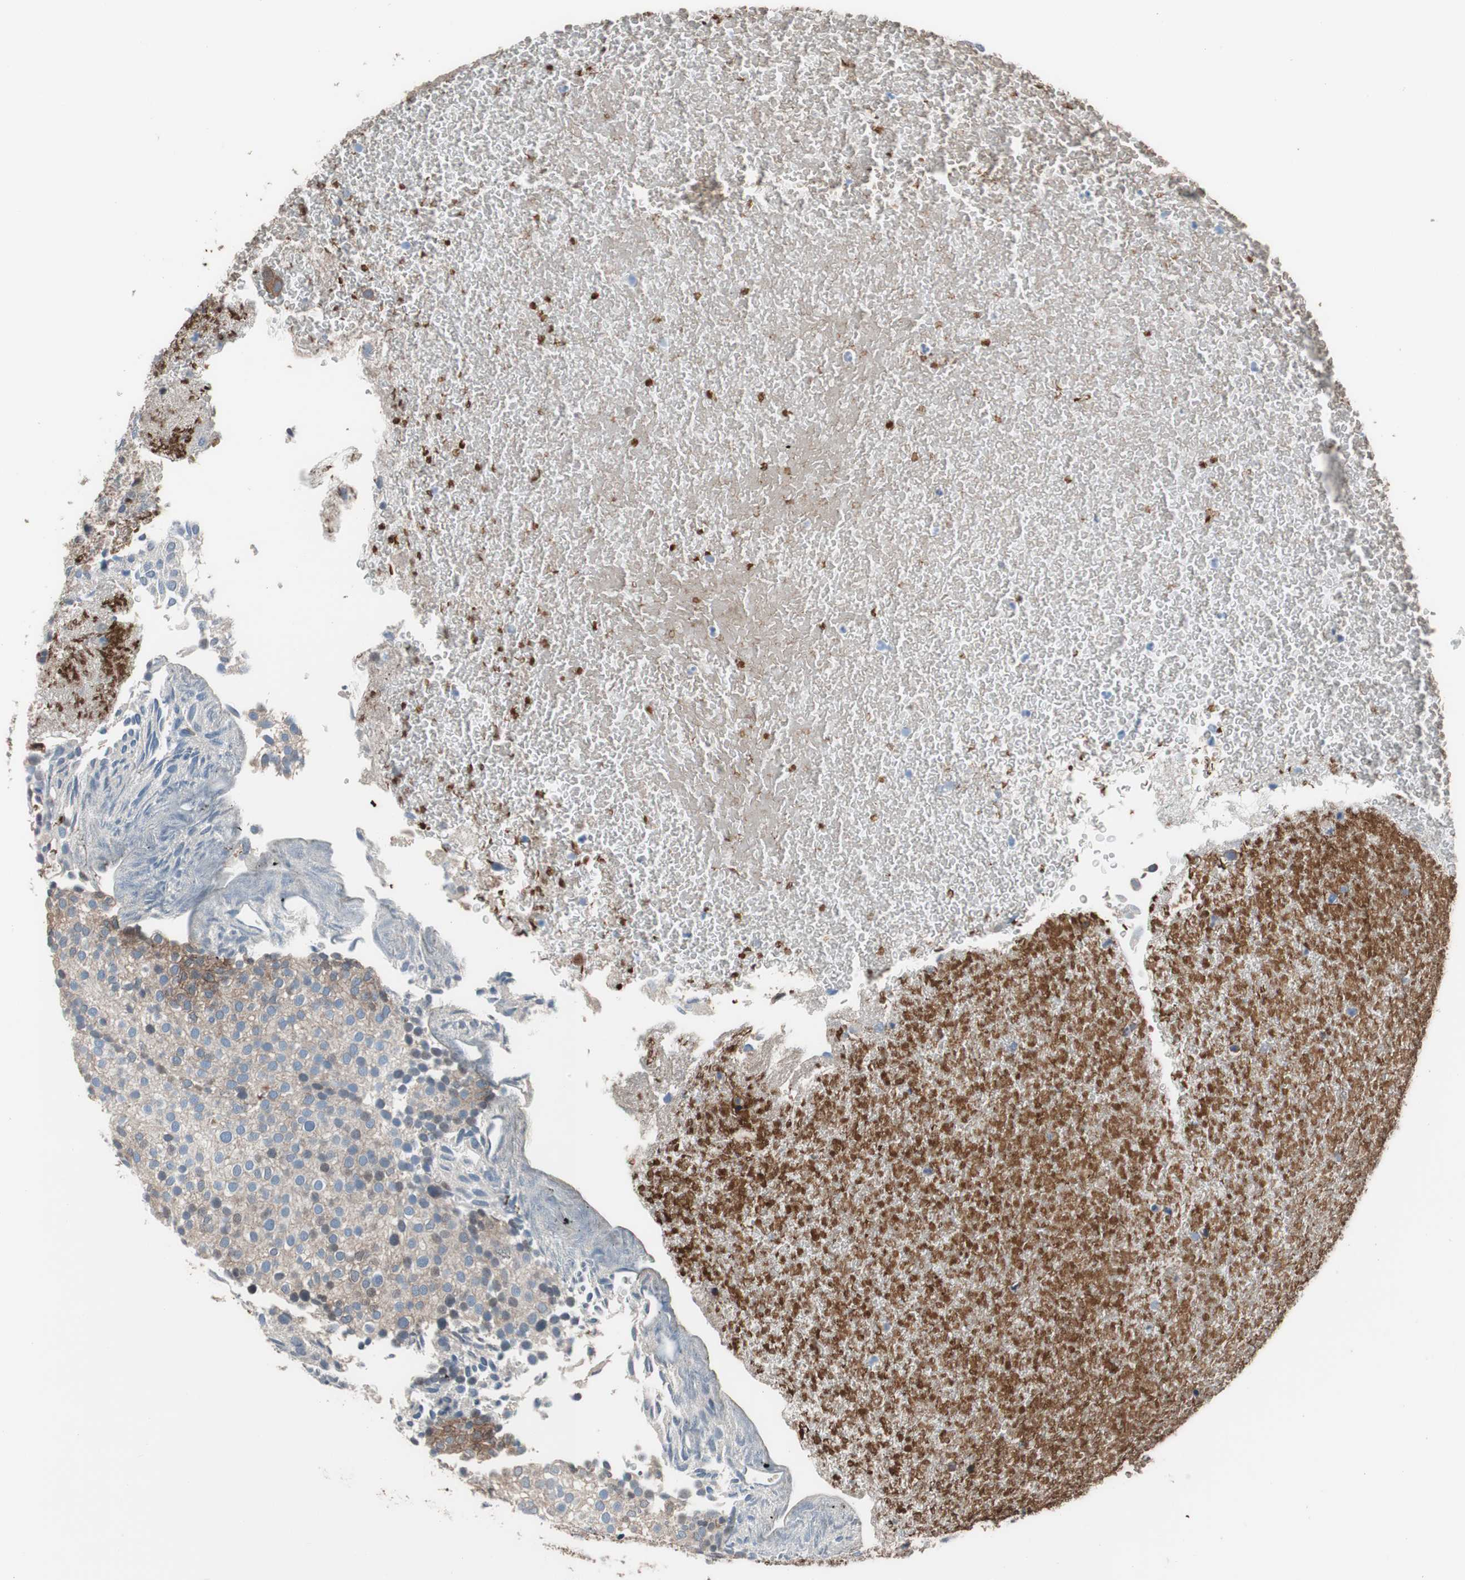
{"staining": {"intensity": "weak", "quantity": ">75%", "location": "cytoplasmic/membranous"}, "tissue": "urothelial cancer", "cell_type": "Tumor cells", "image_type": "cancer", "snomed": [{"axis": "morphology", "description": "Urothelial carcinoma, Low grade"}, {"axis": "topography", "description": "Urinary bladder"}], "caption": "Urothelial cancer stained with a protein marker shows weak staining in tumor cells.", "gene": "PRDX2", "patient": {"sex": "male", "age": 78}}